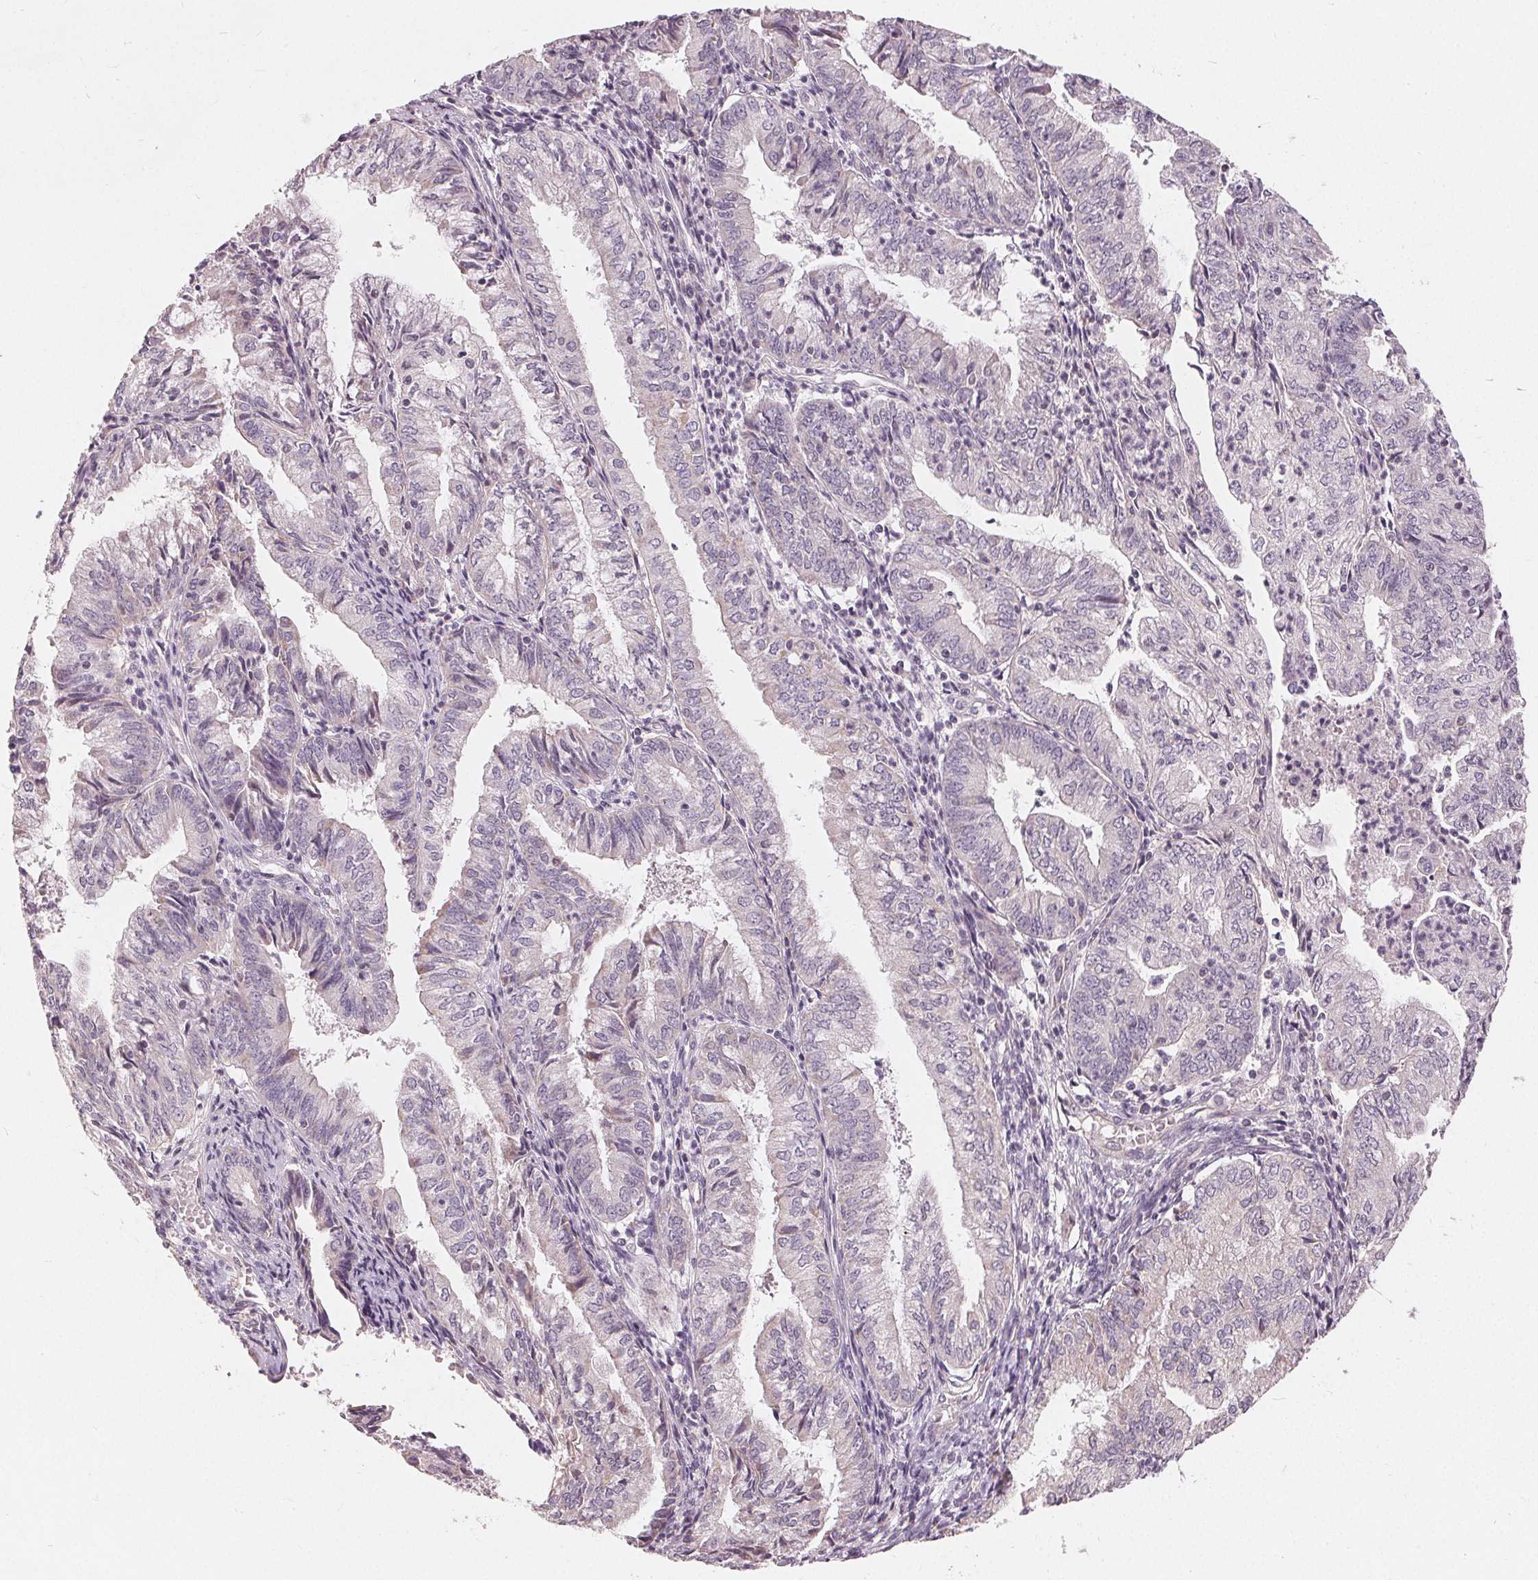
{"staining": {"intensity": "negative", "quantity": "none", "location": "none"}, "tissue": "endometrial cancer", "cell_type": "Tumor cells", "image_type": "cancer", "snomed": [{"axis": "morphology", "description": "Adenocarcinoma, NOS"}, {"axis": "topography", "description": "Endometrium"}], "caption": "Immunohistochemistry of human endometrial cancer (adenocarcinoma) shows no positivity in tumor cells. (DAB (3,3'-diaminobenzidine) immunohistochemistry with hematoxylin counter stain).", "gene": "TRIM60", "patient": {"sex": "female", "age": 55}}